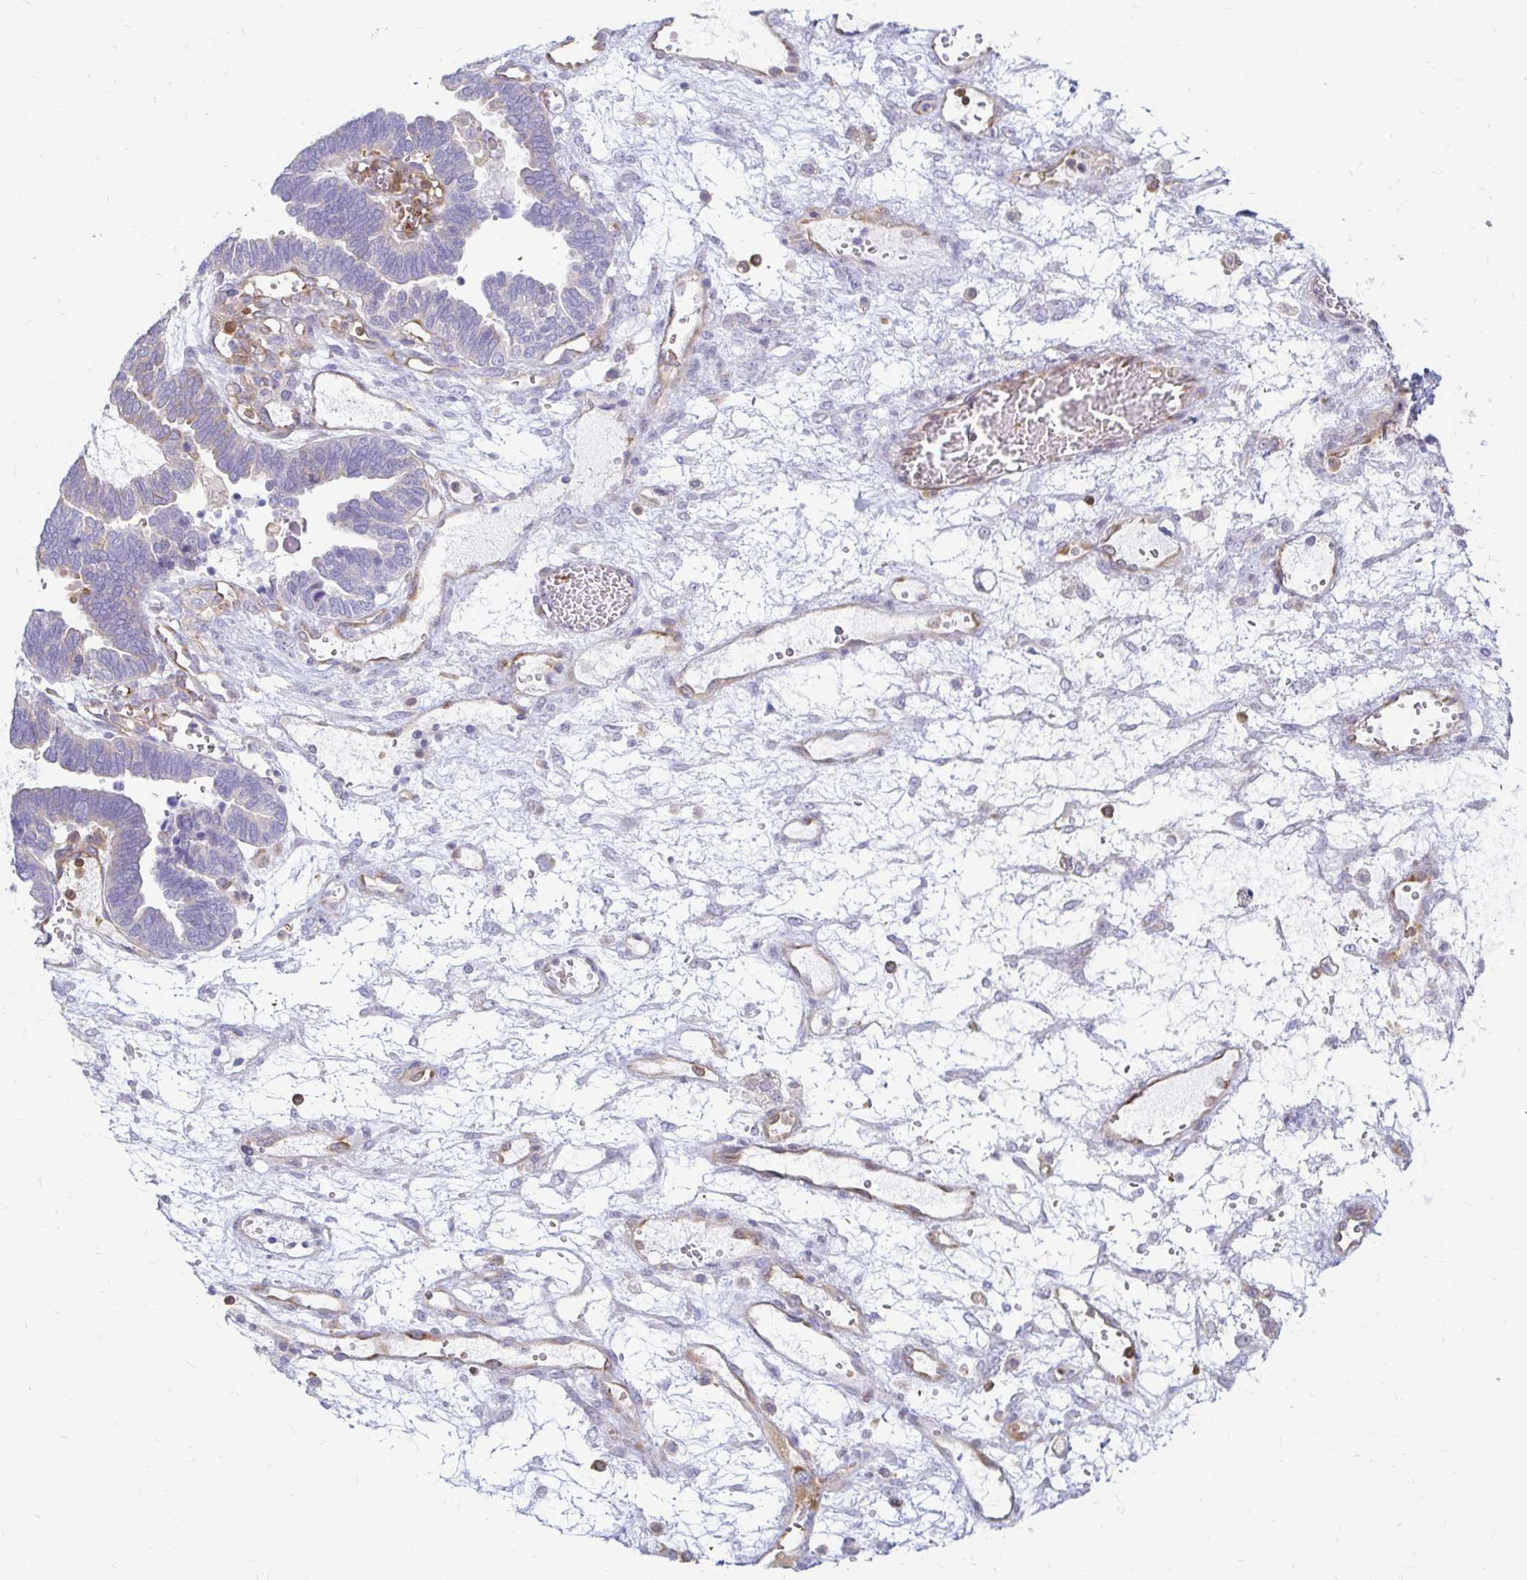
{"staining": {"intensity": "moderate", "quantity": "<25%", "location": "cytoplasmic/membranous"}, "tissue": "ovarian cancer", "cell_type": "Tumor cells", "image_type": "cancer", "snomed": [{"axis": "morphology", "description": "Cystadenocarcinoma, serous, NOS"}, {"axis": "topography", "description": "Ovary"}], "caption": "This is a histology image of immunohistochemistry staining of ovarian cancer, which shows moderate staining in the cytoplasmic/membranous of tumor cells.", "gene": "CAST", "patient": {"sex": "female", "age": 51}}